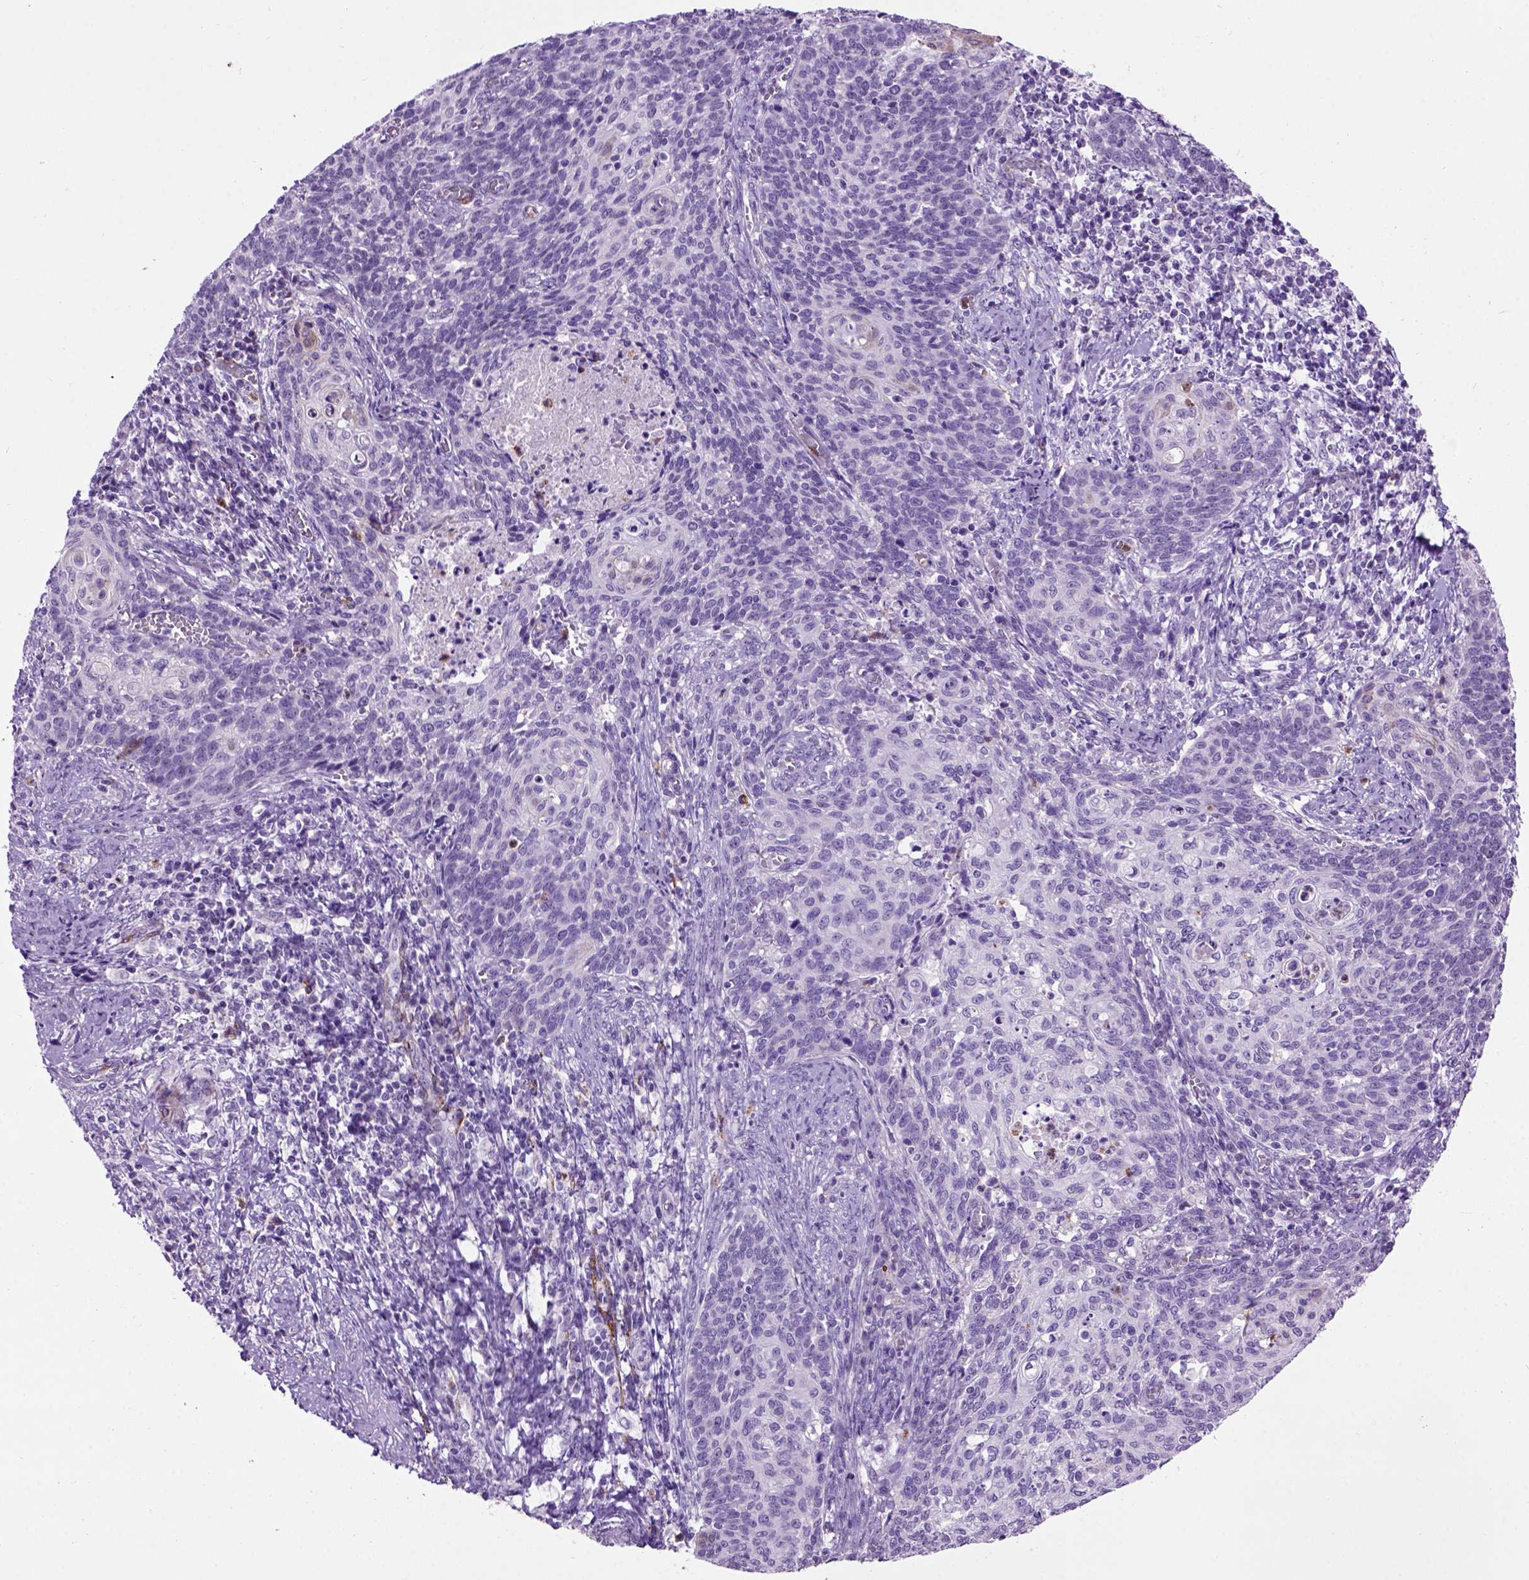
{"staining": {"intensity": "negative", "quantity": "none", "location": "none"}, "tissue": "cervical cancer", "cell_type": "Tumor cells", "image_type": "cancer", "snomed": [{"axis": "morphology", "description": "Normal tissue, NOS"}, {"axis": "morphology", "description": "Squamous cell carcinoma, NOS"}, {"axis": "topography", "description": "Cervix"}], "caption": "Immunohistochemistry histopathology image of human cervical cancer stained for a protein (brown), which exhibits no expression in tumor cells. (DAB immunohistochemistry, high magnification).", "gene": "MAPT", "patient": {"sex": "female", "age": 39}}